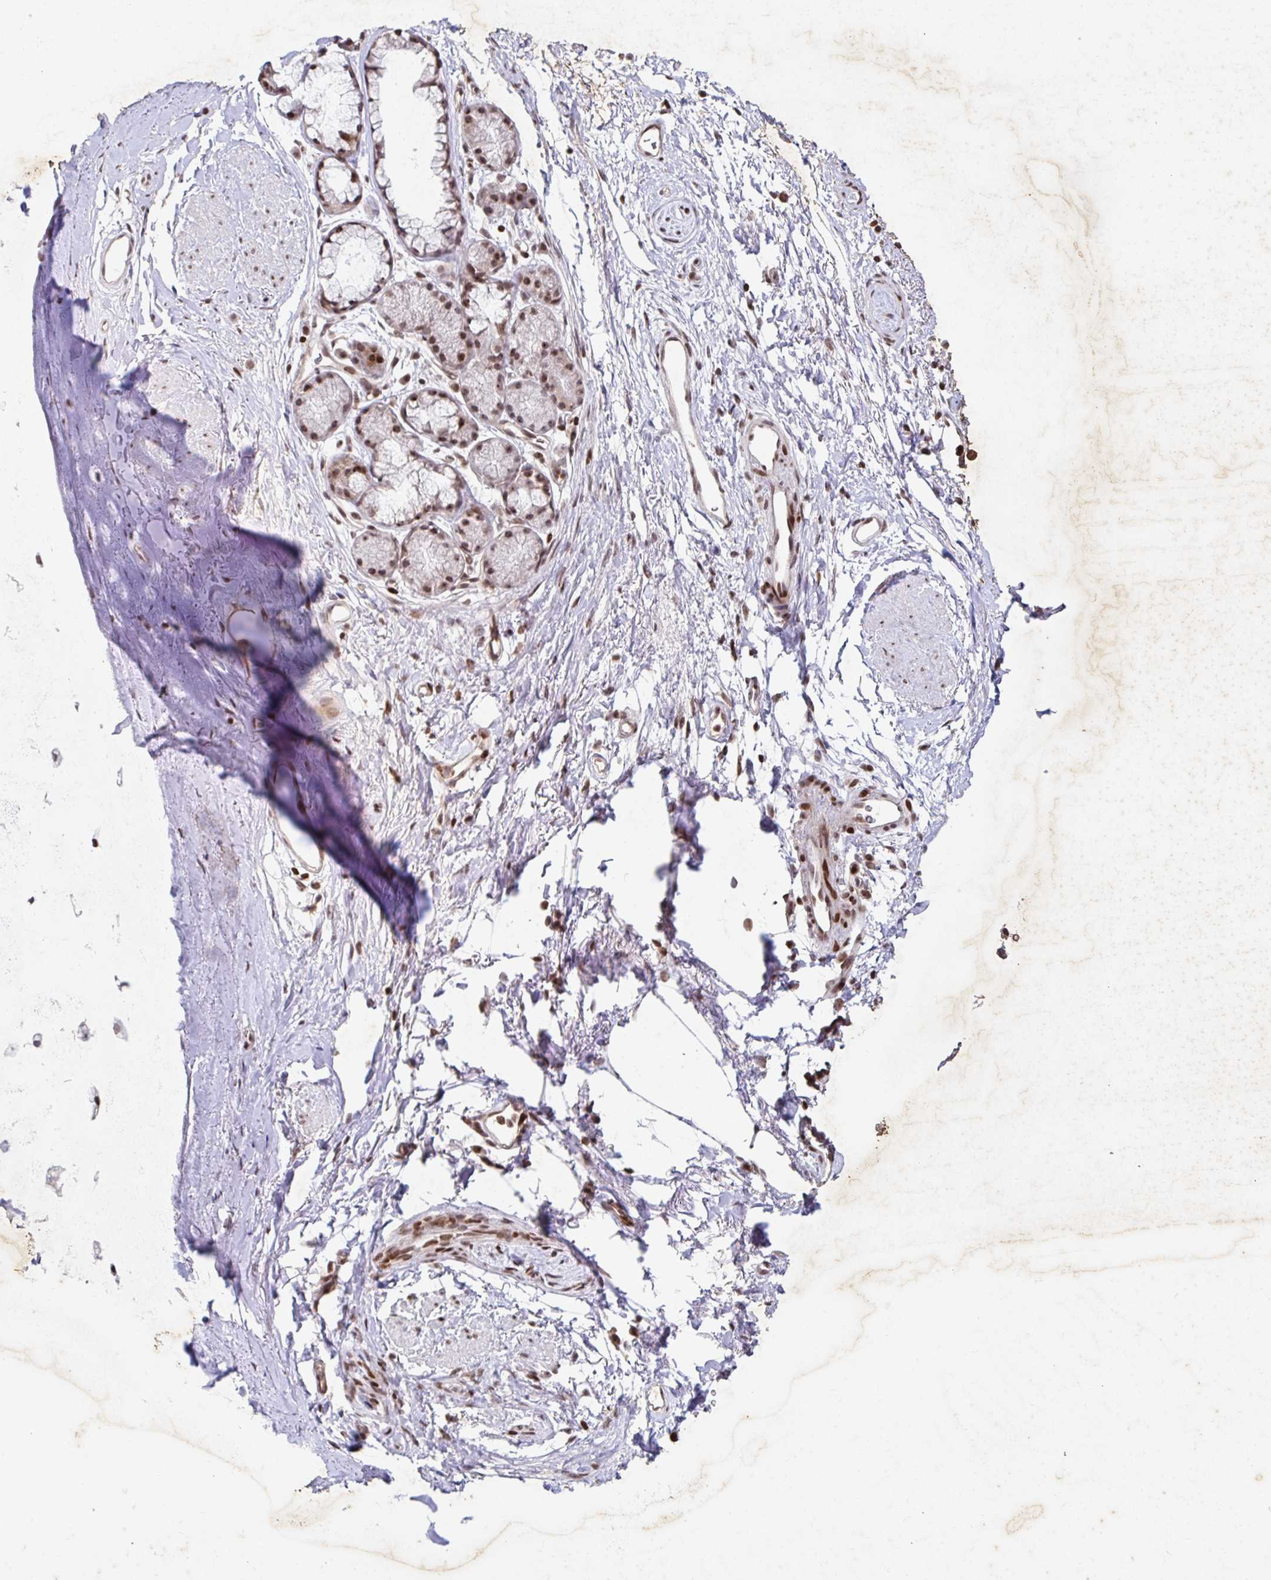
{"staining": {"intensity": "negative", "quantity": "none", "location": "none"}, "tissue": "soft tissue", "cell_type": "Chondrocytes", "image_type": "normal", "snomed": [{"axis": "morphology", "description": "Normal tissue, NOS"}, {"axis": "topography", "description": "Lymph node"}, {"axis": "topography", "description": "Cartilage tissue"}, {"axis": "topography", "description": "Bronchus"}], "caption": "Micrograph shows no protein staining in chondrocytes of benign soft tissue. (DAB (3,3'-diaminobenzidine) IHC visualized using brightfield microscopy, high magnification).", "gene": "C19orf53", "patient": {"sex": "female", "age": 70}}